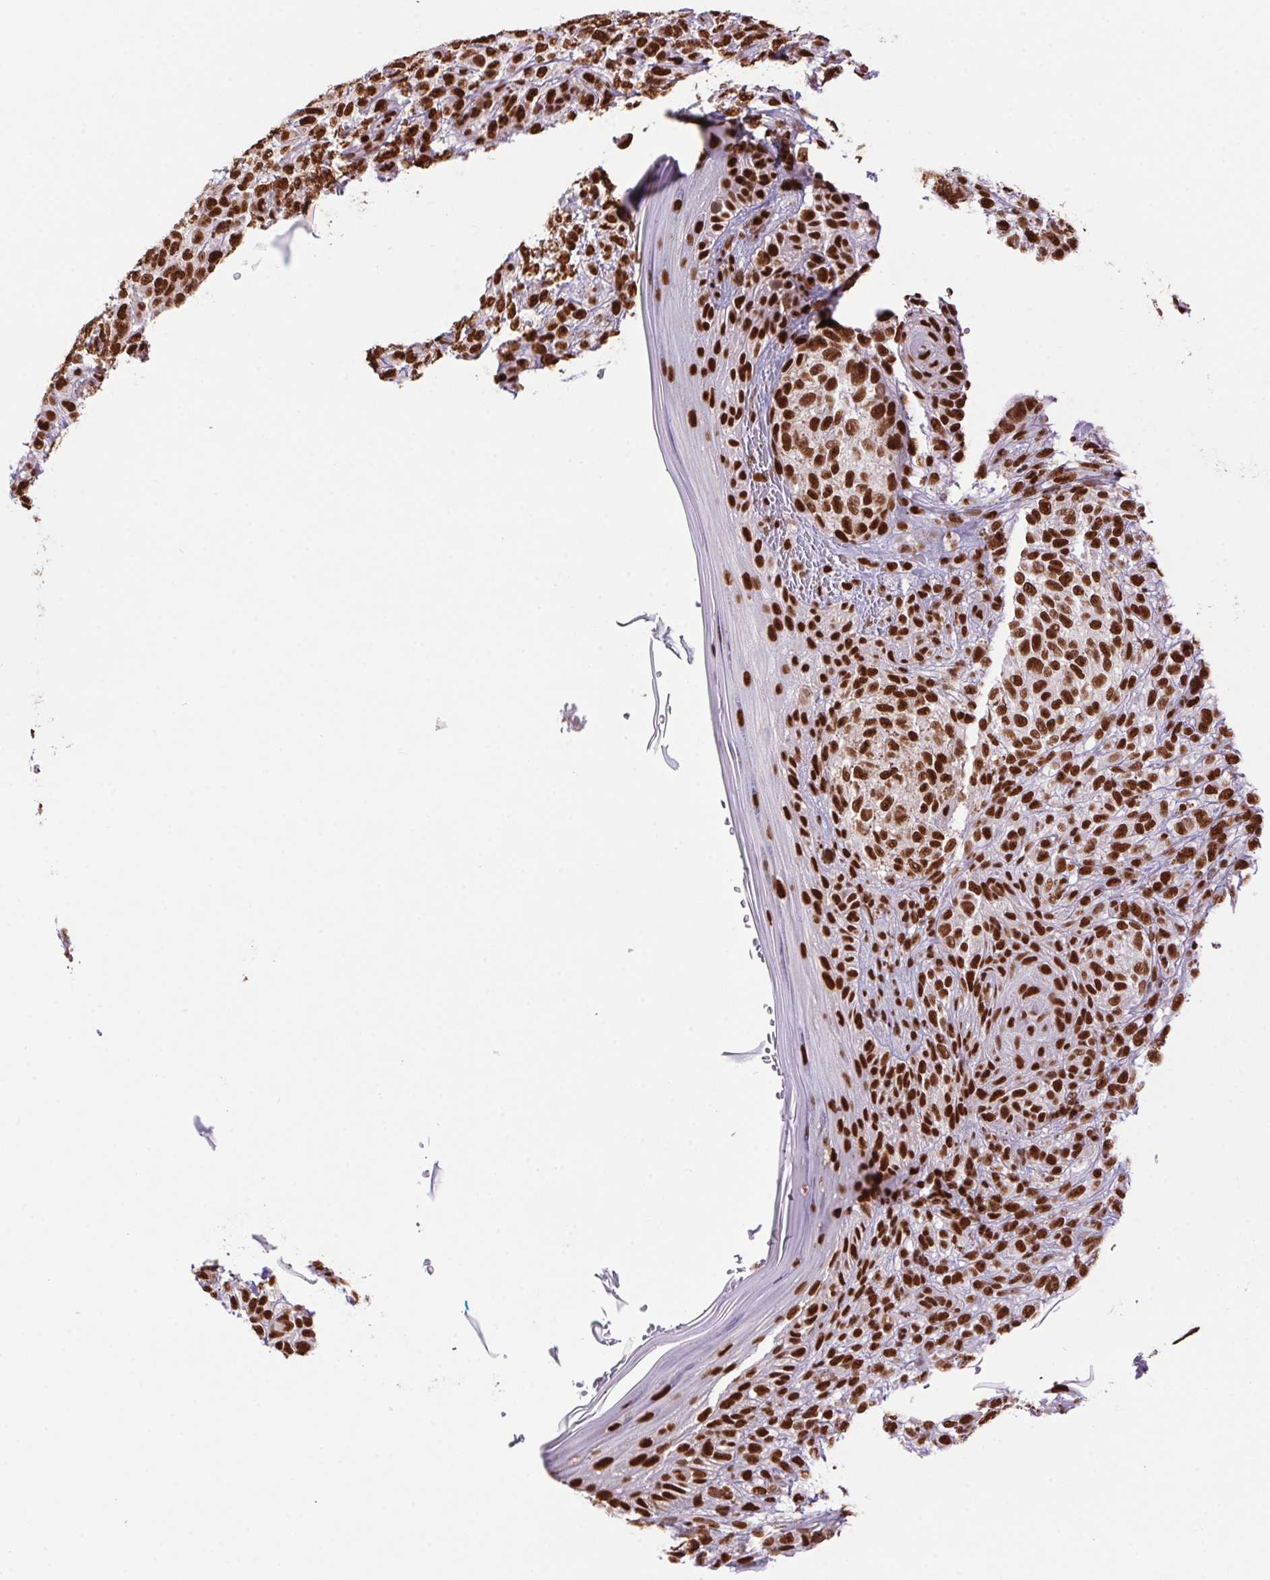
{"staining": {"intensity": "strong", "quantity": ">75%", "location": "nuclear"}, "tissue": "melanoma", "cell_type": "Tumor cells", "image_type": "cancer", "snomed": [{"axis": "morphology", "description": "Malignant melanoma, NOS"}, {"axis": "topography", "description": "Skin"}], "caption": "This is an image of immunohistochemistry (IHC) staining of melanoma, which shows strong positivity in the nuclear of tumor cells.", "gene": "ZNF207", "patient": {"sex": "female", "age": 86}}